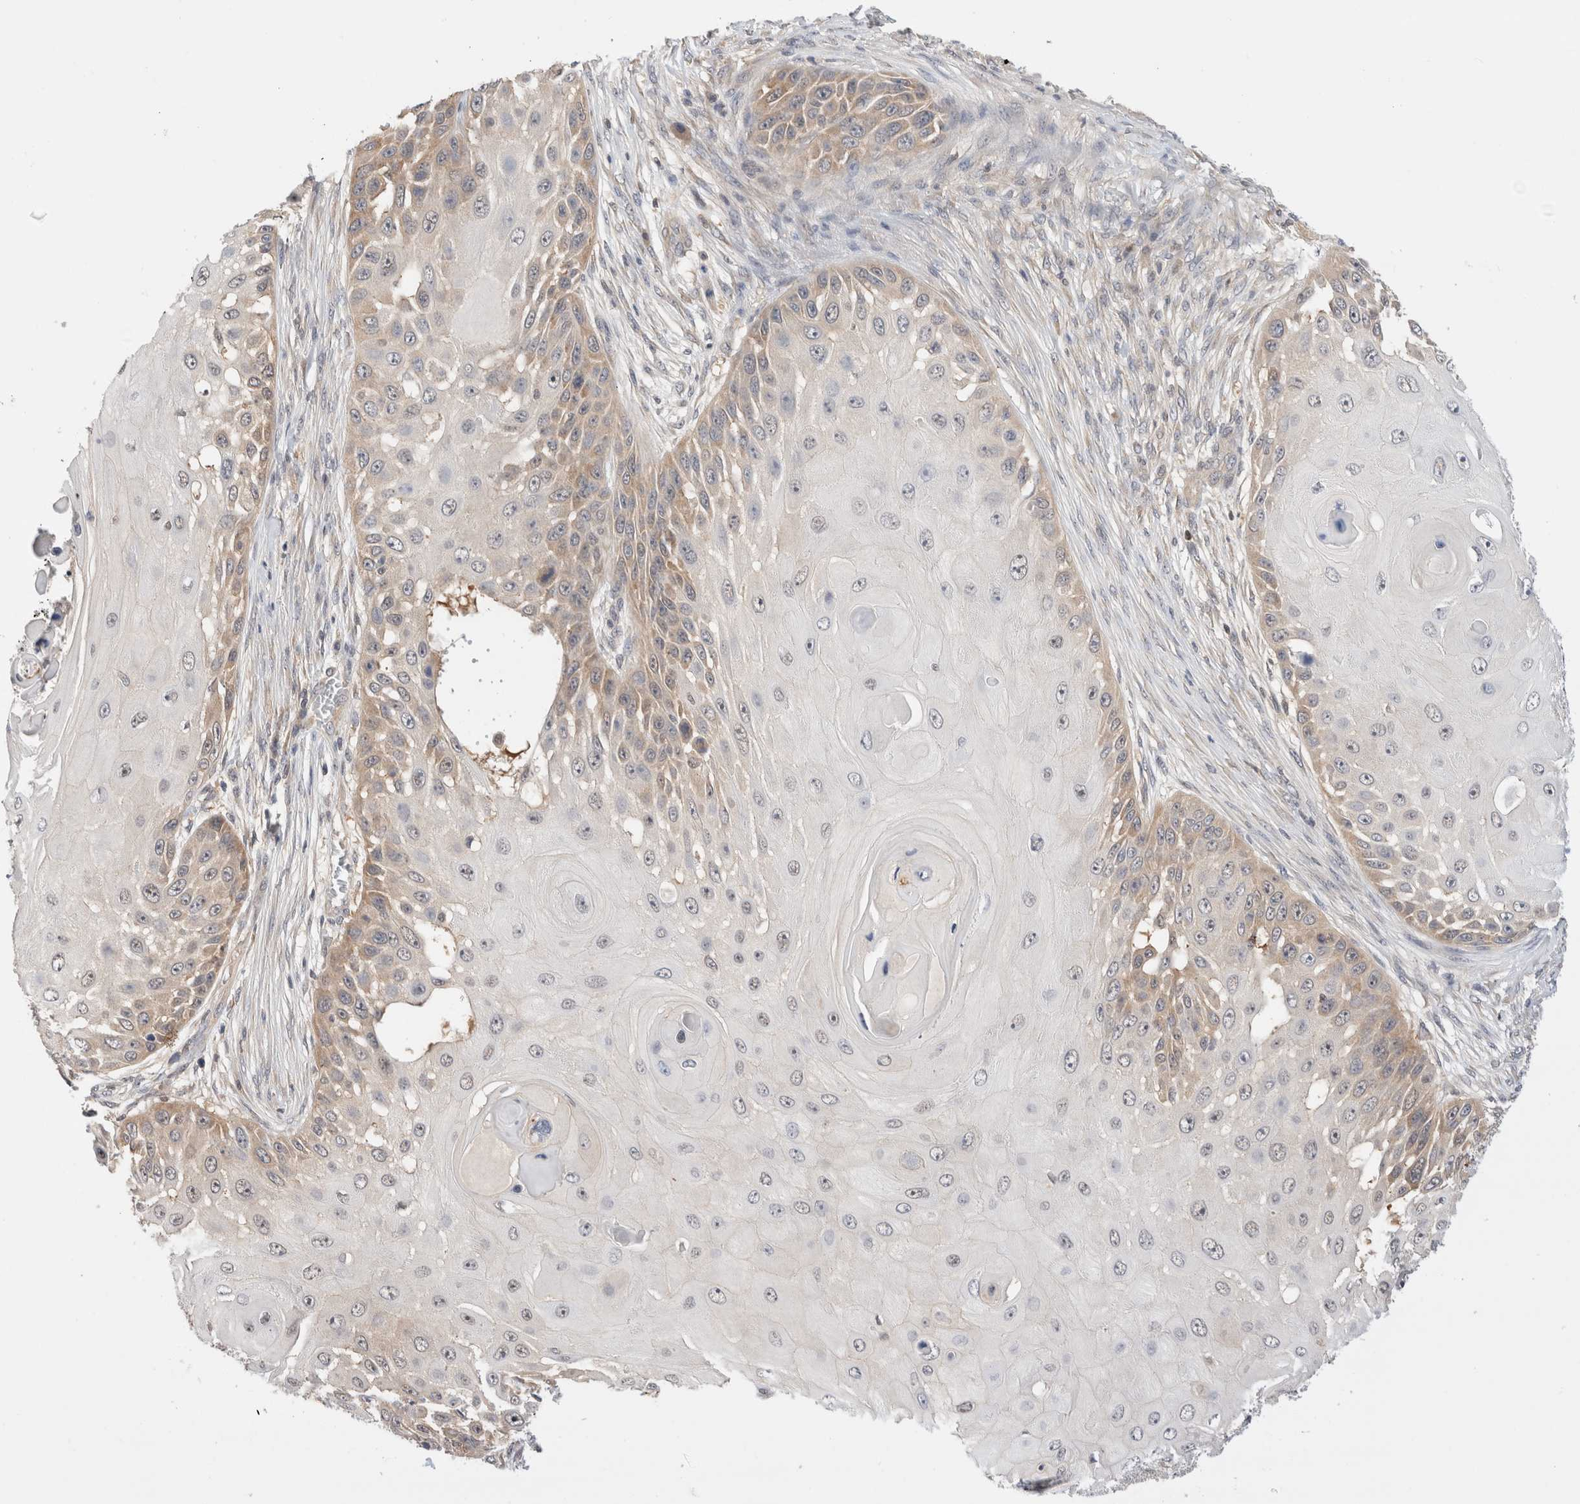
{"staining": {"intensity": "weak", "quantity": "<25%", "location": "cytoplasmic/membranous"}, "tissue": "skin cancer", "cell_type": "Tumor cells", "image_type": "cancer", "snomed": [{"axis": "morphology", "description": "Squamous cell carcinoma, NOS"}, {"axis": "topography", "description": "Skin"}], "caption": "IHC micrograph of neoplastic tissue: skin cancer (squamous cell carcinoma) stained with DAB displays no significant protein staining in tumor cells.", "gene": "C17orf97", "patient": {"sex": "female", "age": 44}}